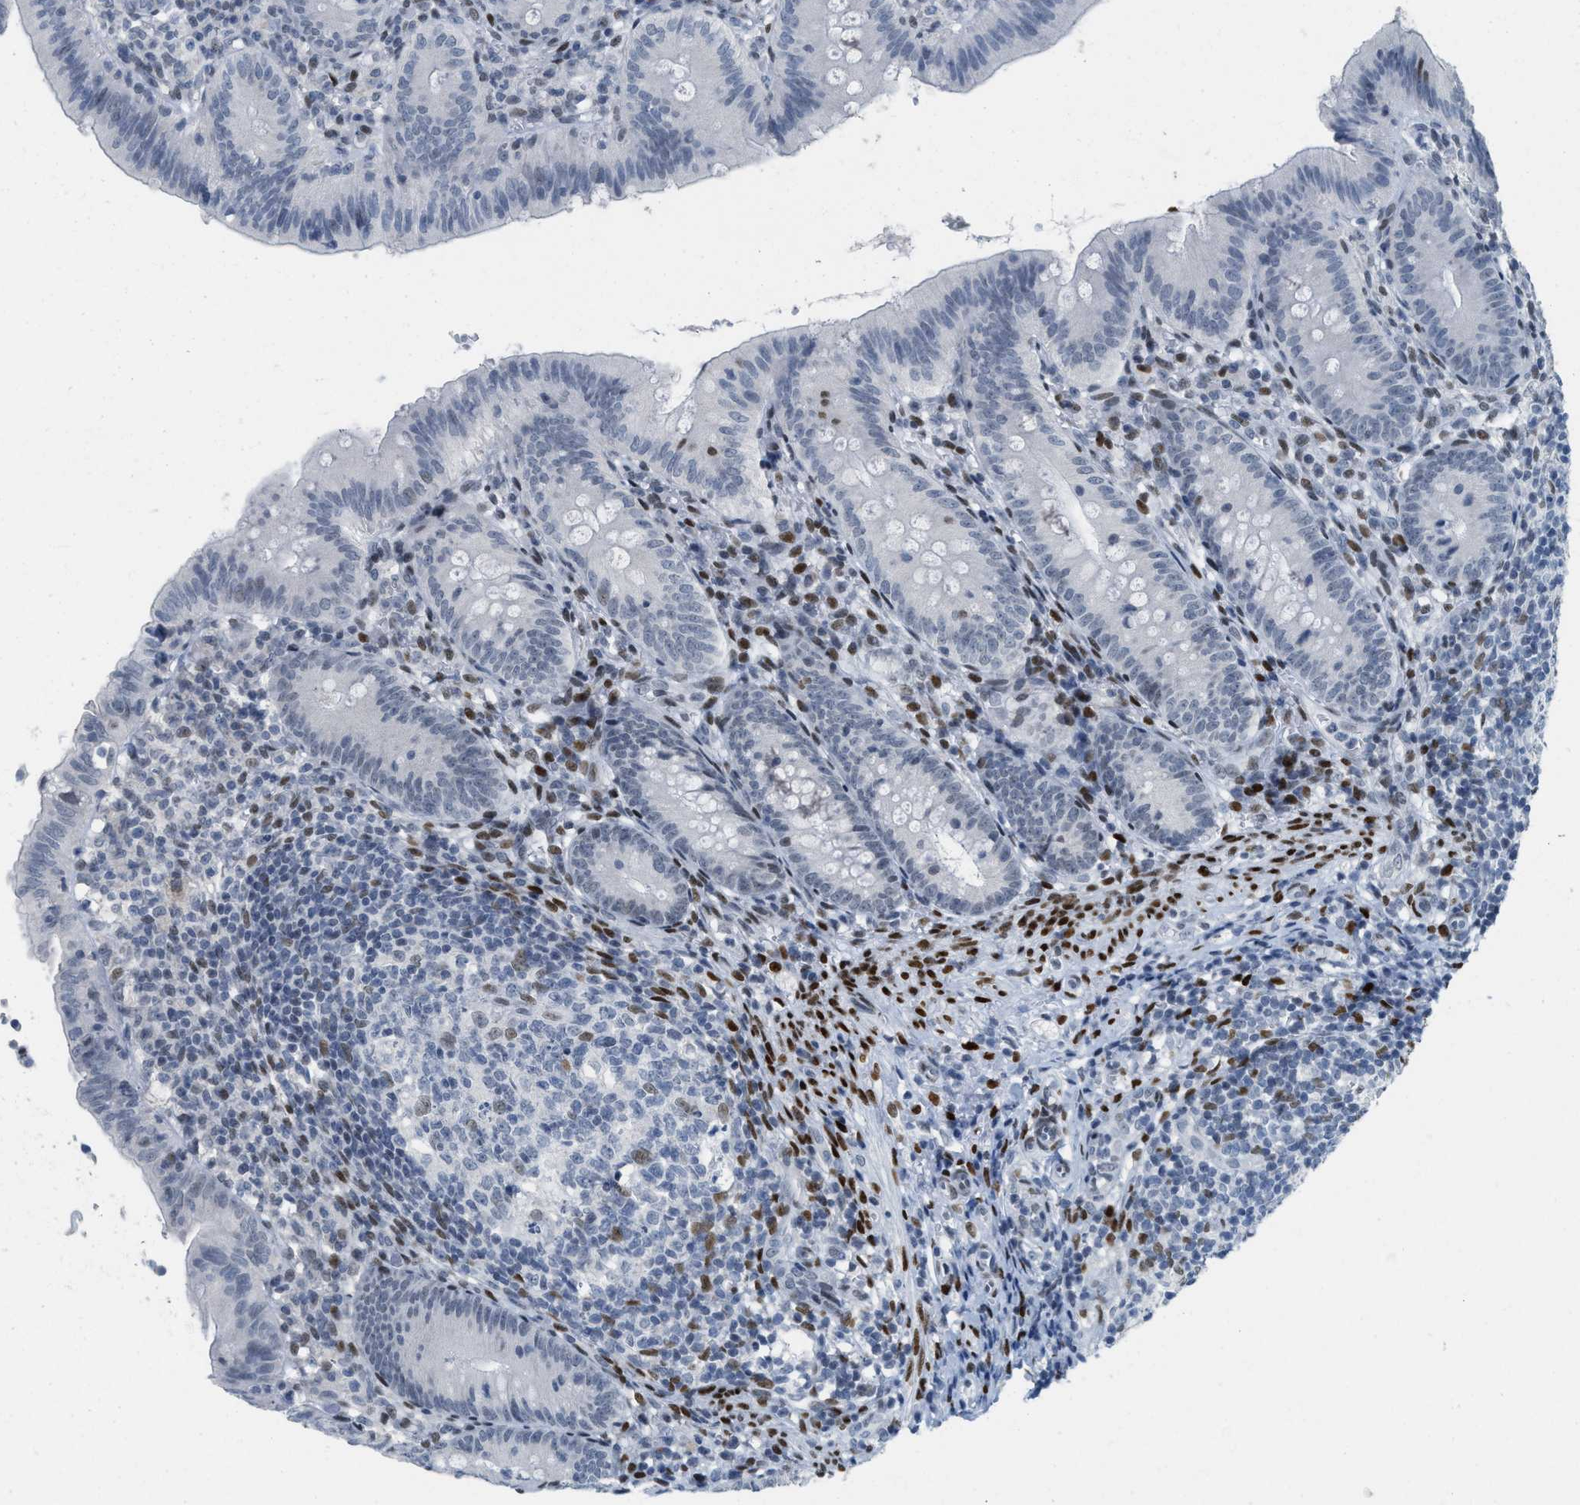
{"staining": {"intensity": "negative", "quantity": "none", "location": "none"}, "tissue": "appendix", "cell_type": "Glandular cells", "image_type": "normal", "snomed": [{"axis": "morphology", "description": "Normal tissue, NOS"}, {"axis": "topography", "description": "Appendix"}], "caption": "This is an IHC micrograph of benign human appendix. There is no staining in glandular cells.", "gene": "PBX1", "patient": {"sex": "male", "age": 1}}